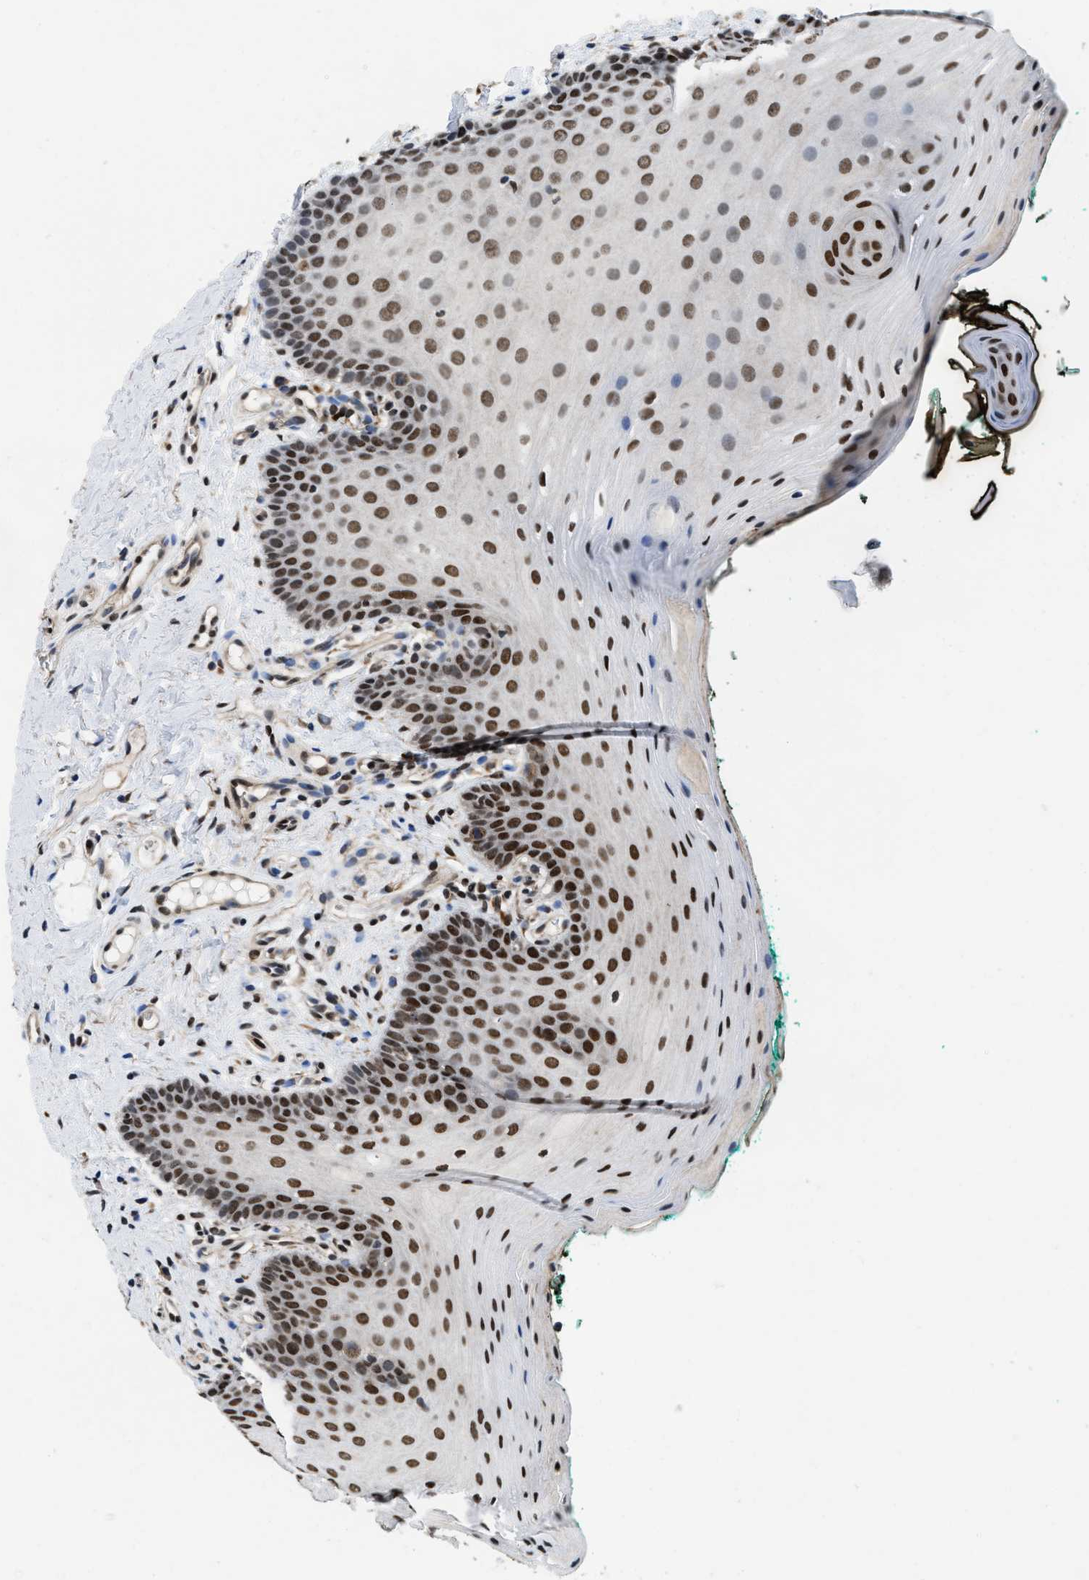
{"staining": {"intensity": "strong", "quantity": ">75%", "location": "nuclear"}, "tissue": "oral mucosa", "cell_type": "Squamous epithelial cells", "image_type": "normal", "snomed": [{"axis": "morphology", "description": "Normal tissue, NOS"}, {"axis": "topography", "description": "Oral tissue"}], "caption": "The image exhibits immunohistochemical staining of benign oral mucosa. There is strong nuclear positivity is appreciated in about >75% of squamous epithelial cells. Nuclei are stained in blue.", "gene": "SAFB", "patient": {"sex": "male", "age": 58}}